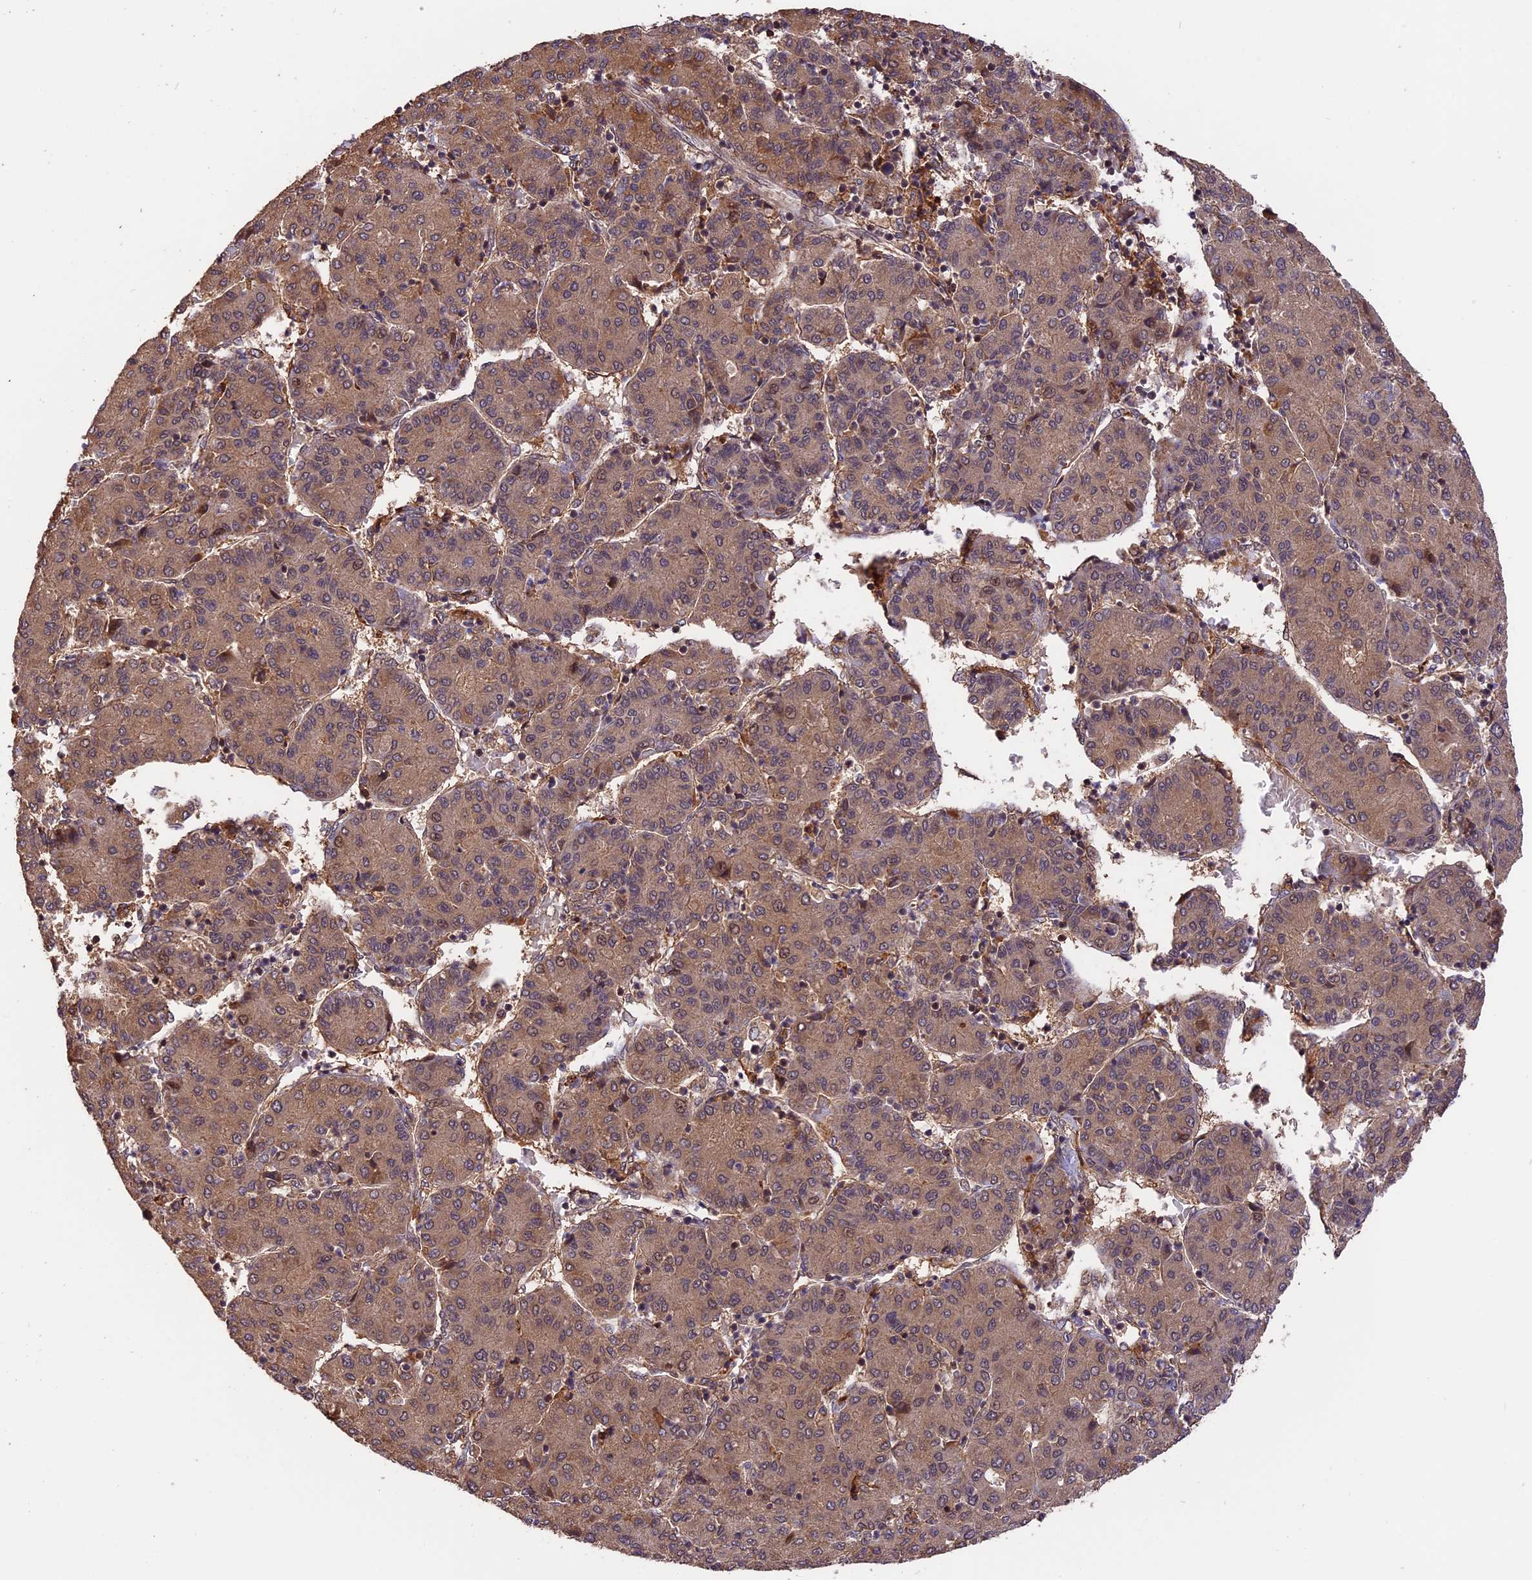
{"staining": {"intensity": "moderate", "quantity": "<25%", "location": "cytoplasmic/membranous"}, "tissue": "liver cancer", "cell_type": "Tumor cells", "image_type": "cancer", "snomed": [{"axis": "morphology", "description": "Carcinoma, Hepatocellular, NOS"}, {"axis": "topography", "description": "Liver"}], "caption": "Moderate cytoplasmic/membranous positivity for a protein is seen in about <25% of tumor cells of liver cancer using immunohistochemistry (IHC).", "gene": "ESCO1", "patient": {"sex": "male", "age": 65}}